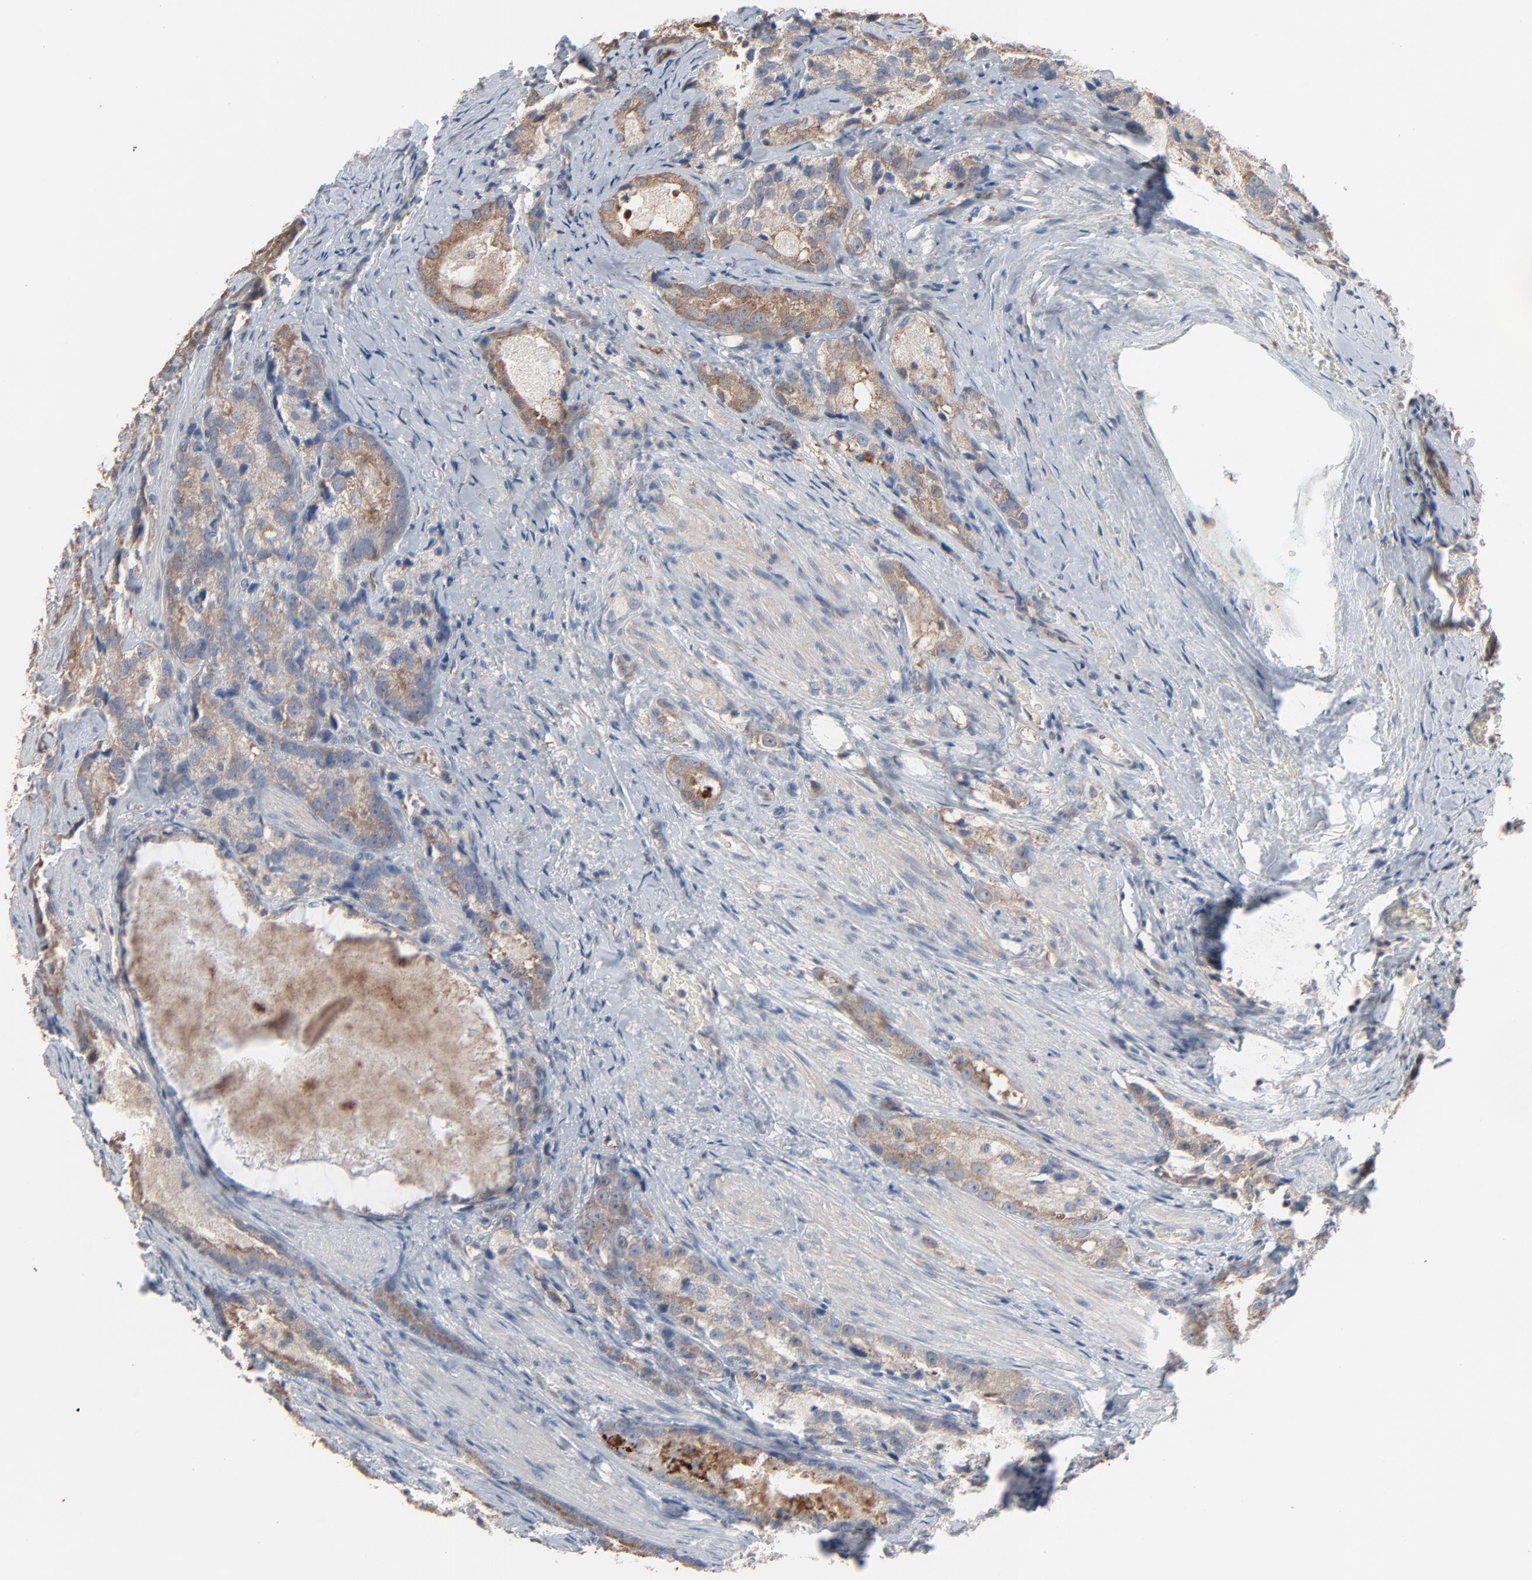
{"staining": {"intensity": "weak", "quantity": ">75%", "location": "cytoplasmic/membranous"}, "tissue": "prostate cancer", "cell_type": "Tumor cells", "image_type": "cancer", "snomed": [{"axis": "morphology", "description": "Adenocarcinoma, High grade"}, {"axis": "topography", "description": "Prostate"}], "caption": "Prostate cancer stained for a protein reveals weak cytoplasmic/membranous positivity in tumor cells.", "gene": "CCT5", "patient": {"sex": "male", "age": 63}}